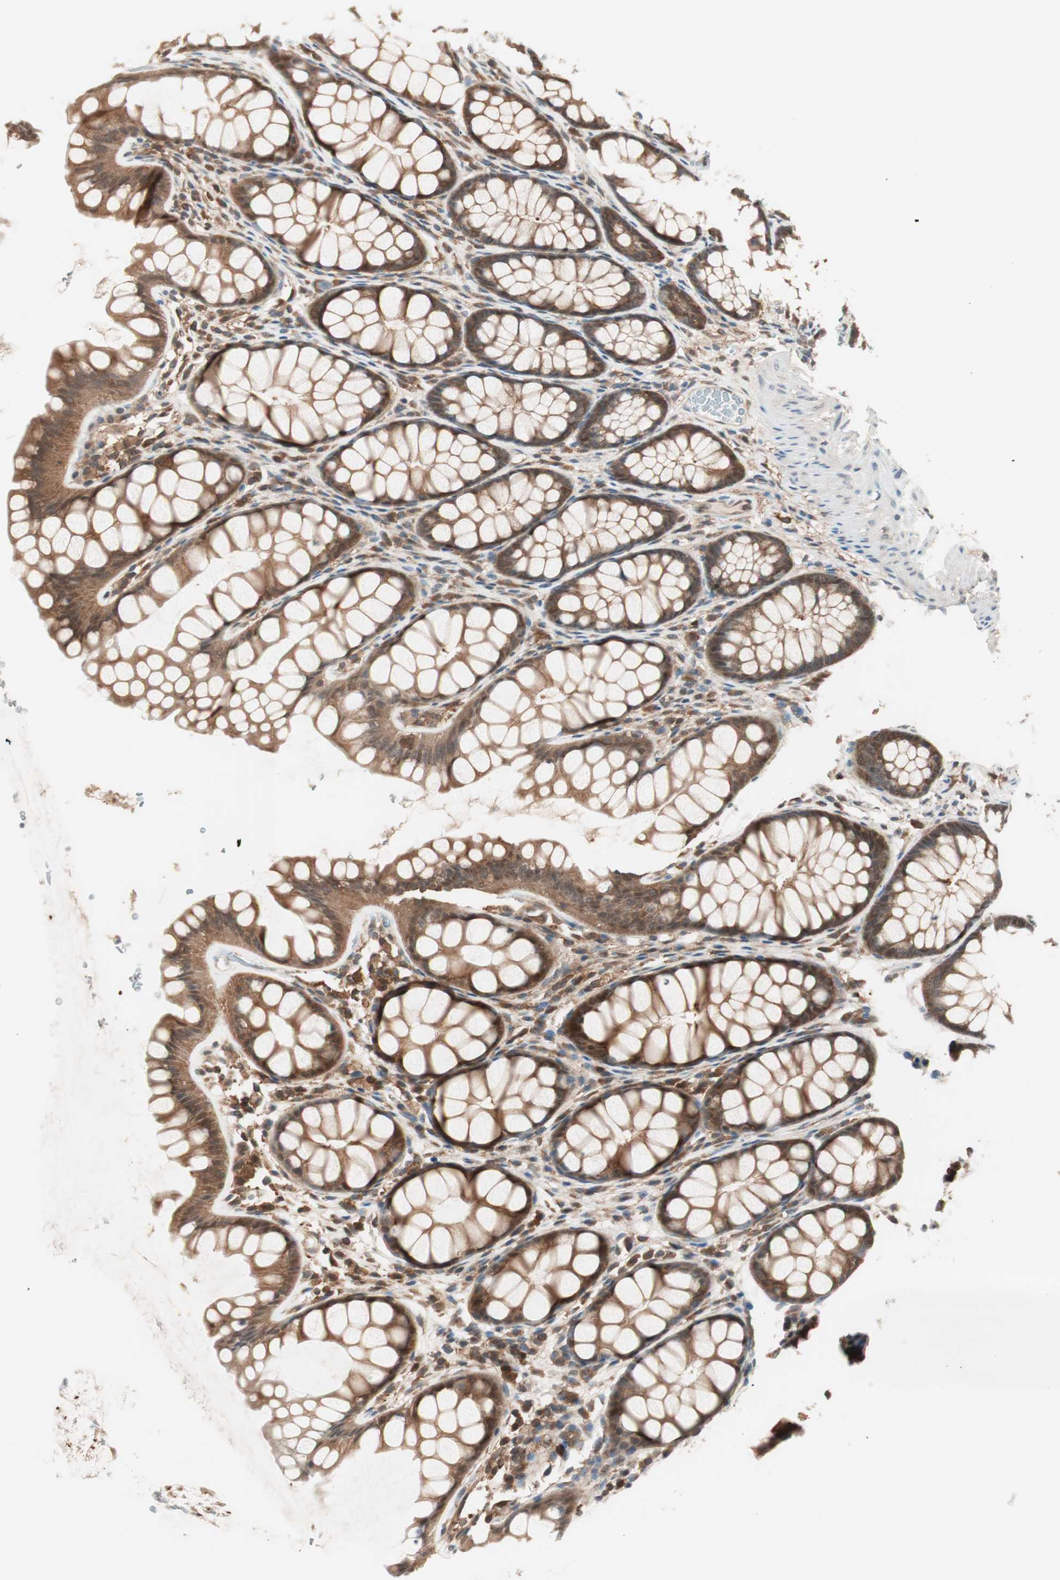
{"staining": {"intensity": "weak", "quantity": ">75%", "location": "cytoplasmic/membranous"}, "tissue": "colon", "cell_type": "Endothelial cells", "image_type": "normal", "snomed": [{"axis": "morphology", "description": "Normal tissue, NOS"}, {"axis": "topography", "description": "Colon"}], "caption": "Immunohistochemistry of normal colon shows low levels of weak cytoplasmic/membranous positivity in approximately >75% of endothelial cells. (Stains: DAB (3,3'-diaminobenzidine) in brown, nuclei in blue, Microscopy: brightfield microscopy at high magnification).", "gene": "GALT", "patient": {"sex": "female", "age": 55}}